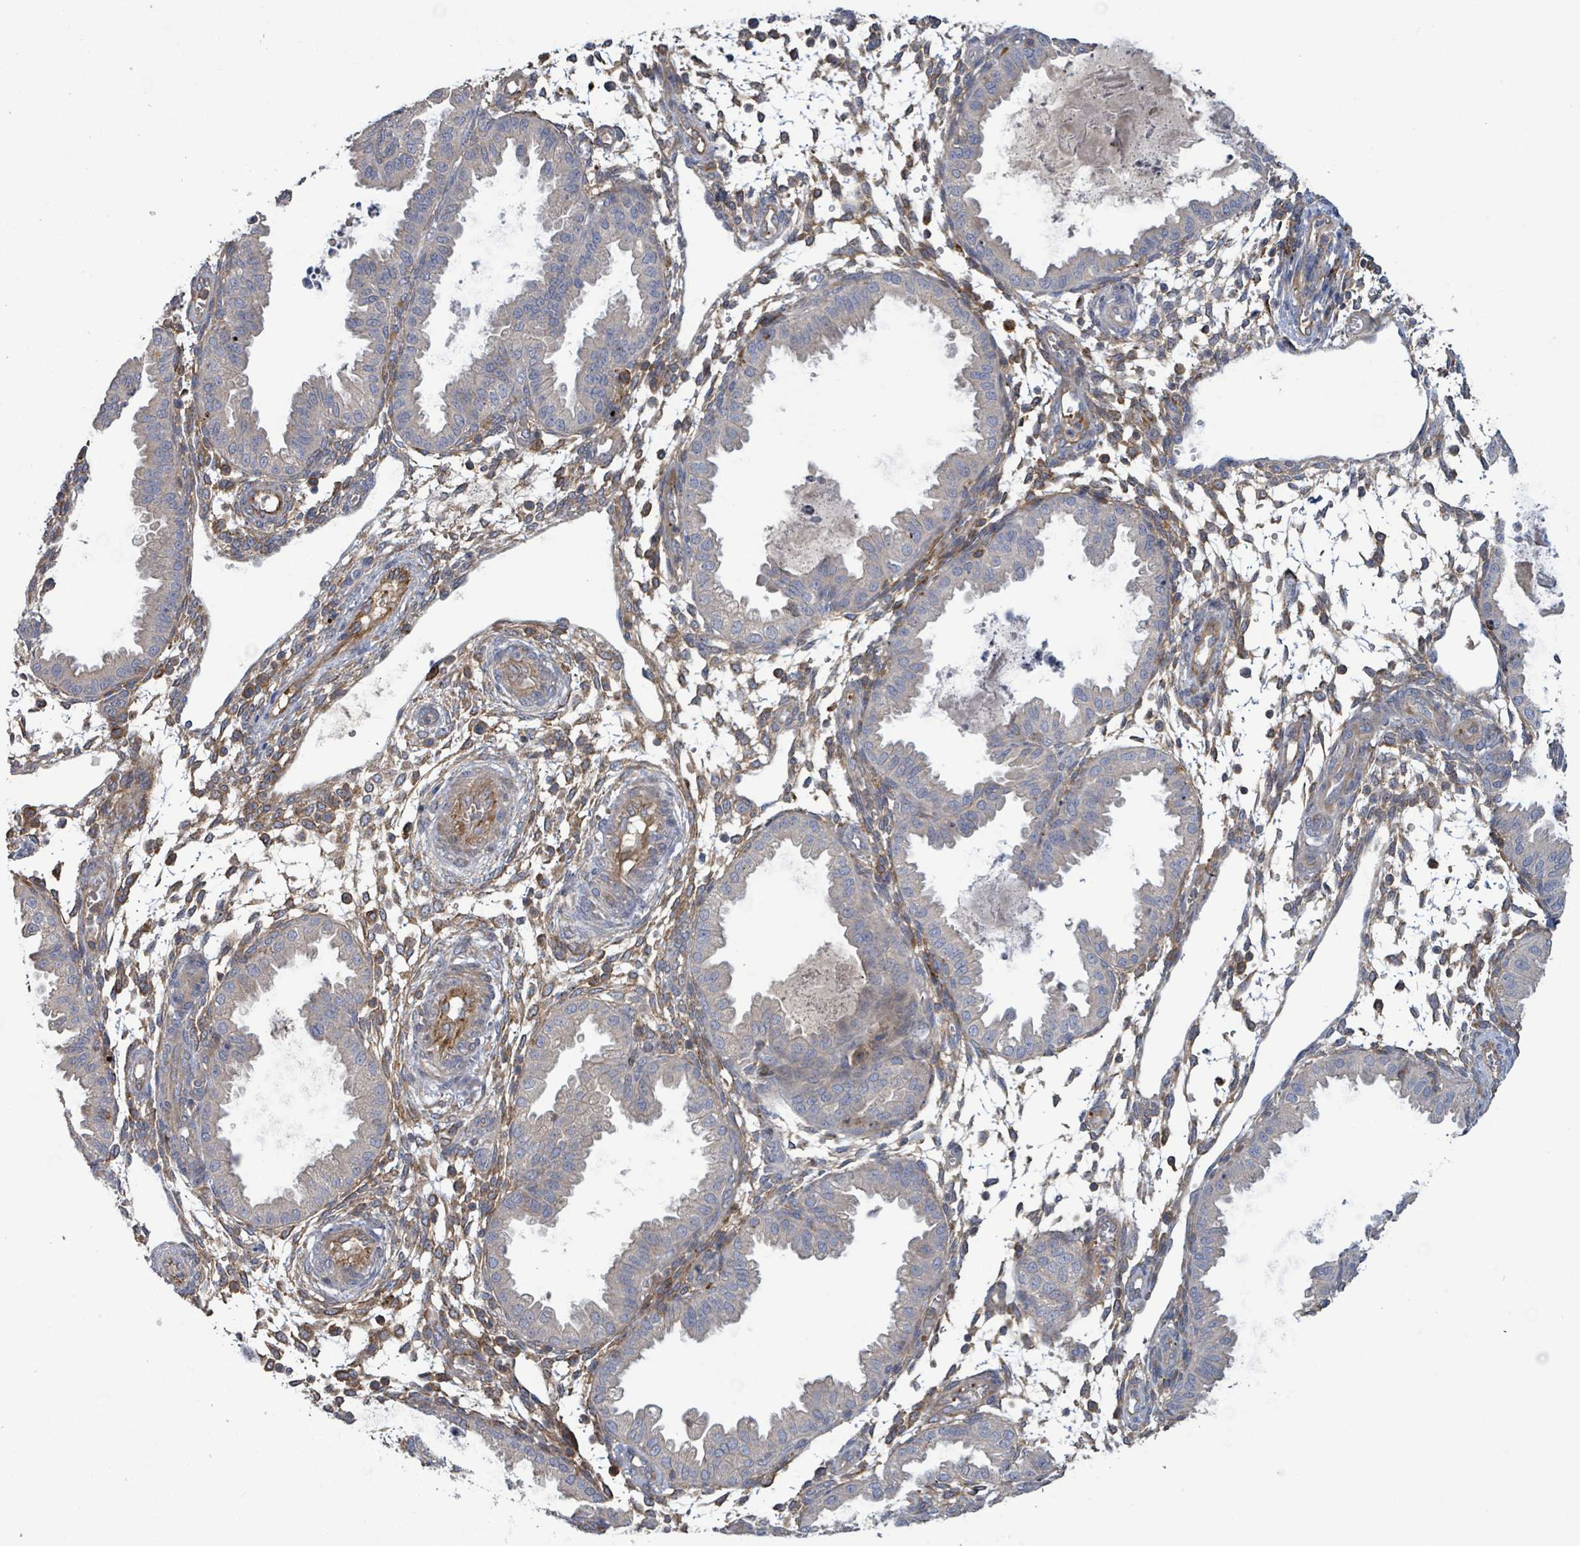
{"staining": {"intensity": "moderate", "quantity": "25%-75%", "location": "cytoplasmic/membranous"}, "tissue": "endometrium", "cell_type": "Cells in endometrial stroma", "image_type": "normal", "snomed": [{"axis": "morphology", "description": "Normal tissue, NOS"}, {"axis": "topography", "description": "Endometrium"}], "caption": "Immunohistochemistry of normal human endometrium exhibits medium levels of moderate cytoplasmic/membranous staining in about 25%-75% of cells in endometrial stroma.", "gene": "PLAAT1", "patient": {"sex": "female", "age": 33}}